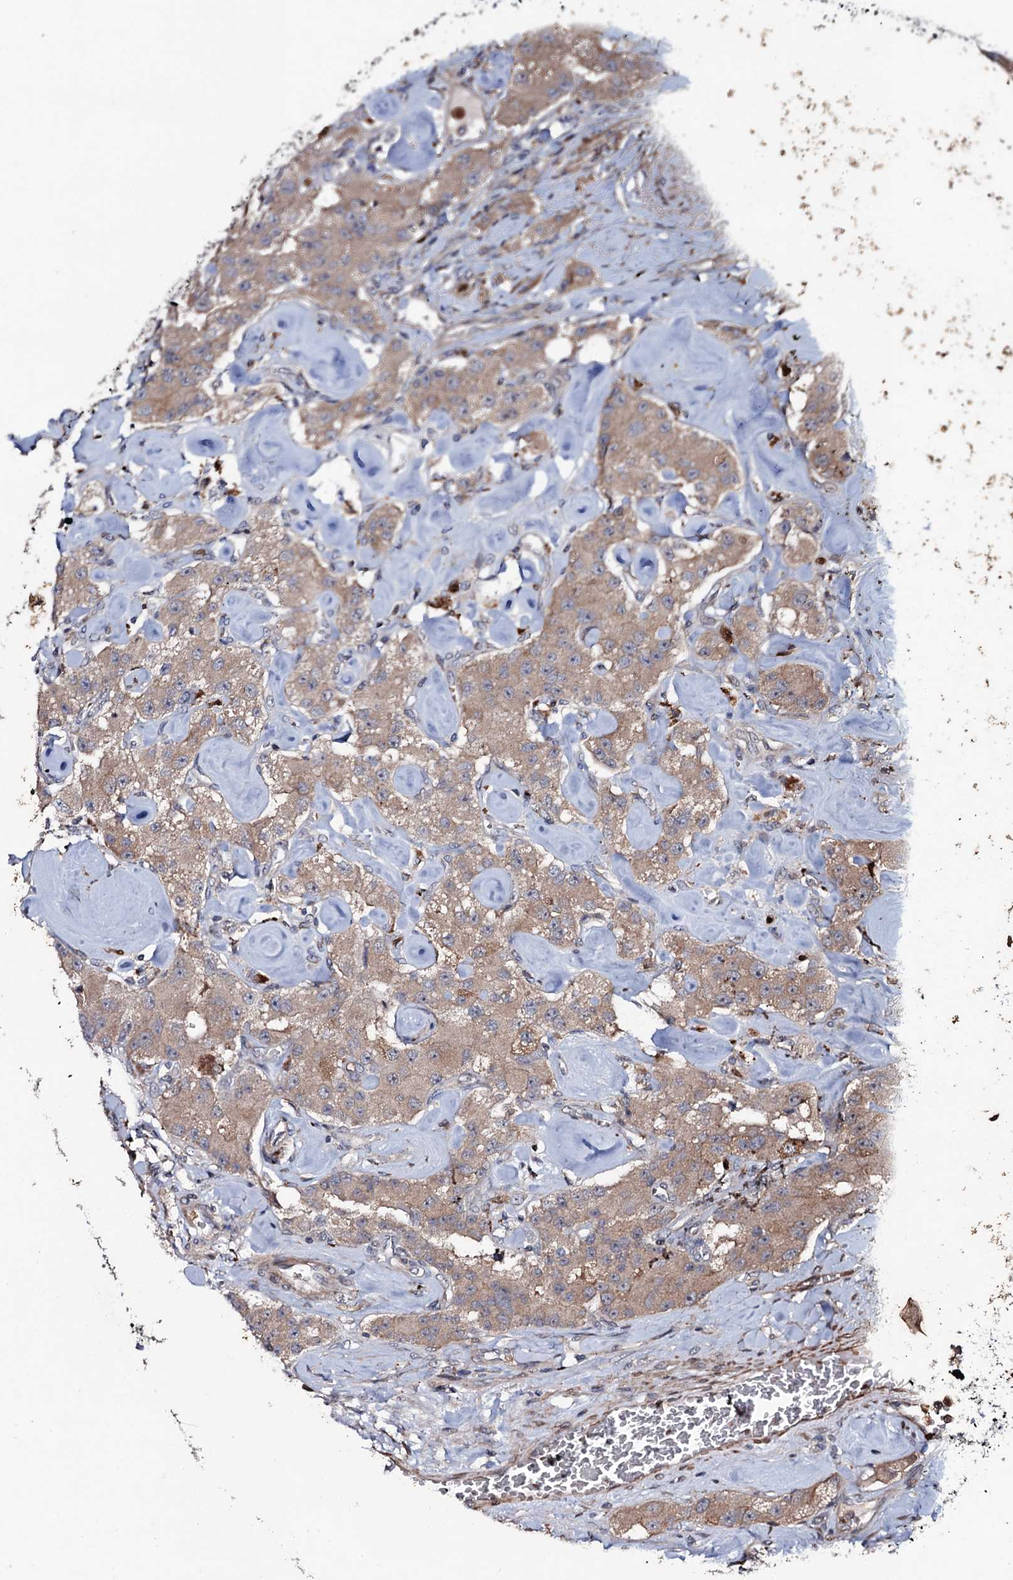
{"staining": {"intensity": "weak", "quantity": ">75%", "location": "cytoplasmic/membranous"}, "tissue": "carcinoid", "cell_type": "Tumor cells", "image_type": "cancer", "snomed": [{"axis": "morphology", "description": "Carcinoid, malignant, NOS"}, {"axis": "topography", "description": "Pancreas"}], "caption": "Tumor cells exhibit weak cytoplasmic/membranous expression in approximately >75% of cells in carcinoid.", "gene": "COG6", "patient": {"sex": "male", "age": 41}}